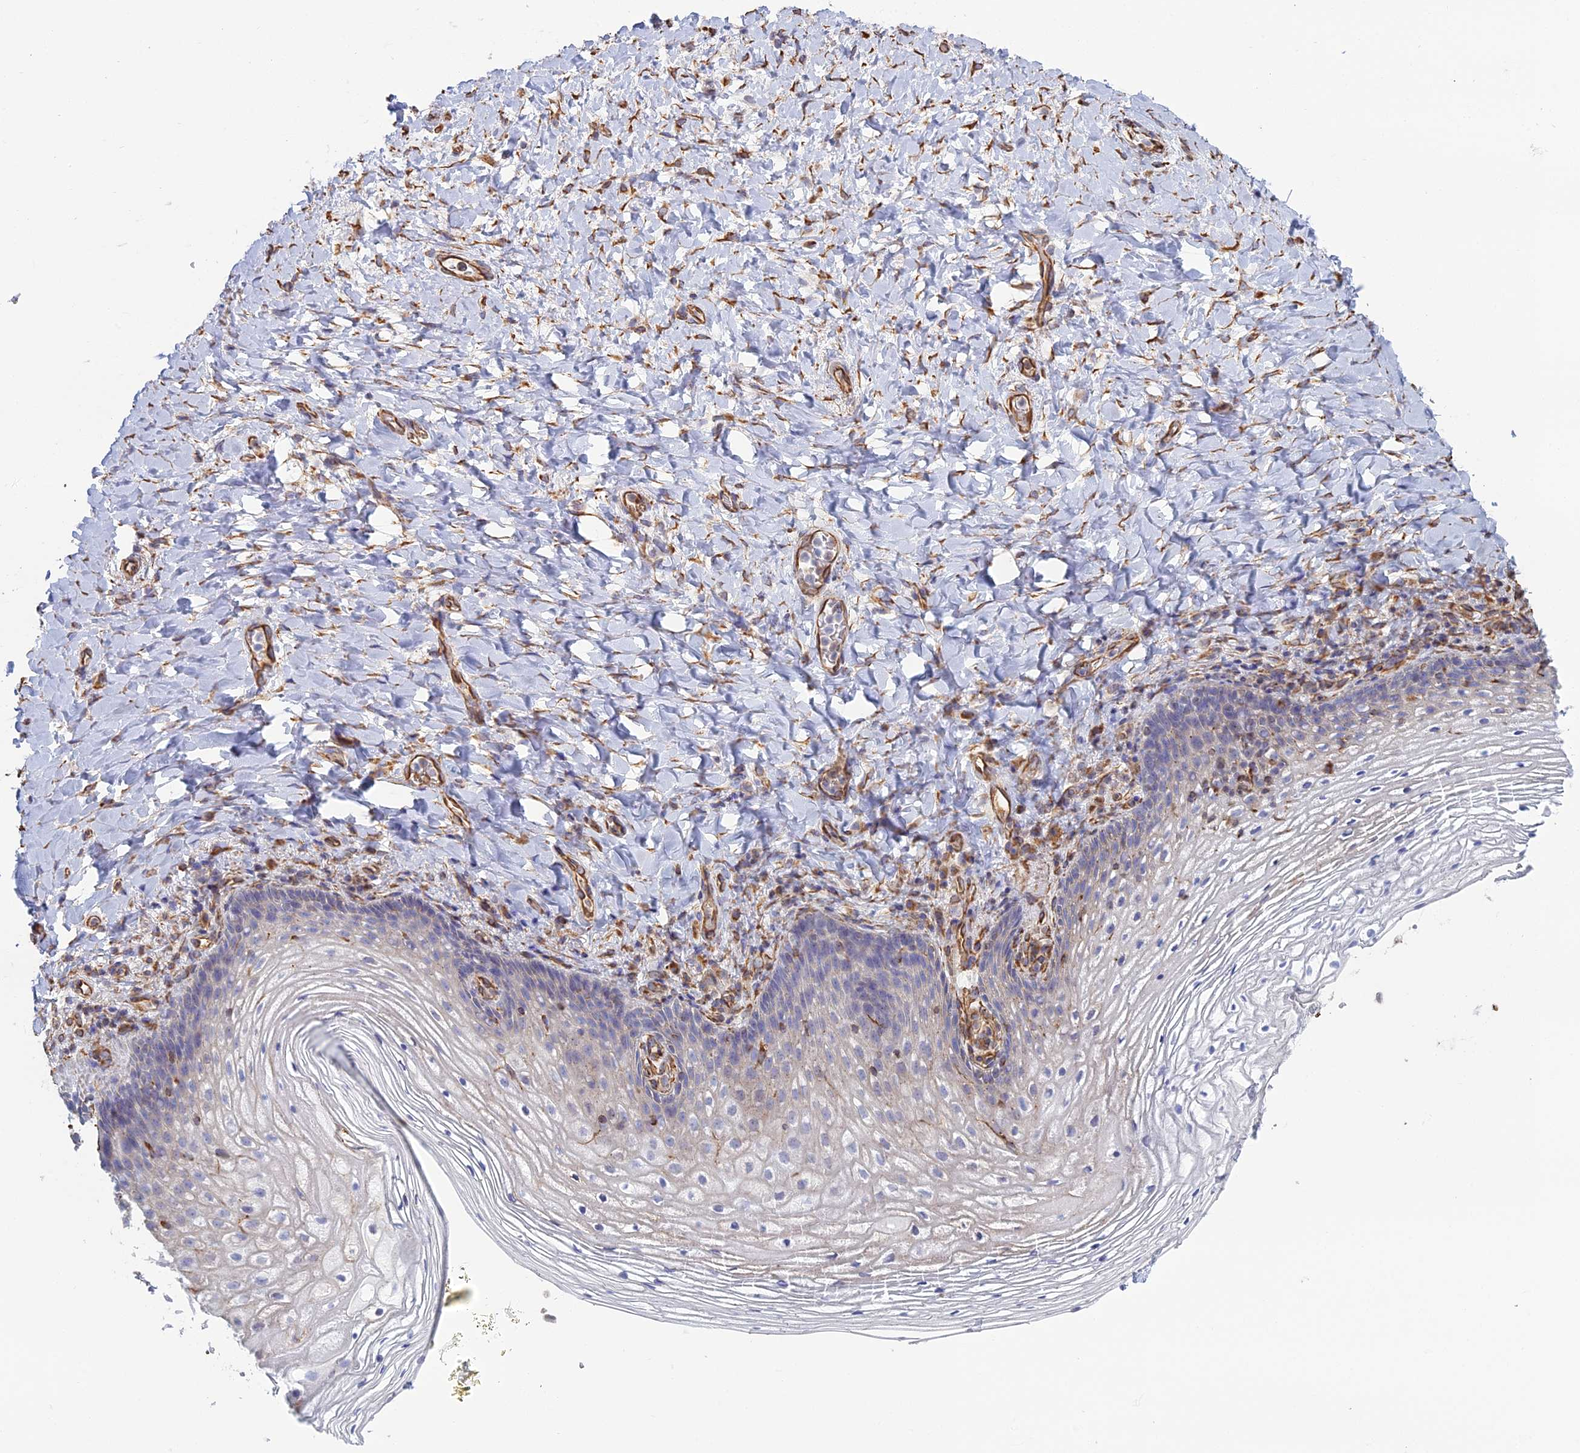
{"staining": {"intensity": "negative", "quantity": "none", "location": "none"}, "tissue": "vagina", "cell_type": "Squamous epithelial cells", "image_type": "normal", "snomed": [{"axis": "morphology", "description": "Normal tissue, NOS"}, {"axis": "topography", "description": "Vagina"}], "caption": "DAB immunohistochemical staining of normal vagina reveals no significant positivity in squamous epithelial cells.", "gene": "CLVS2", "patient": {"sex": "female", "age": 60}}